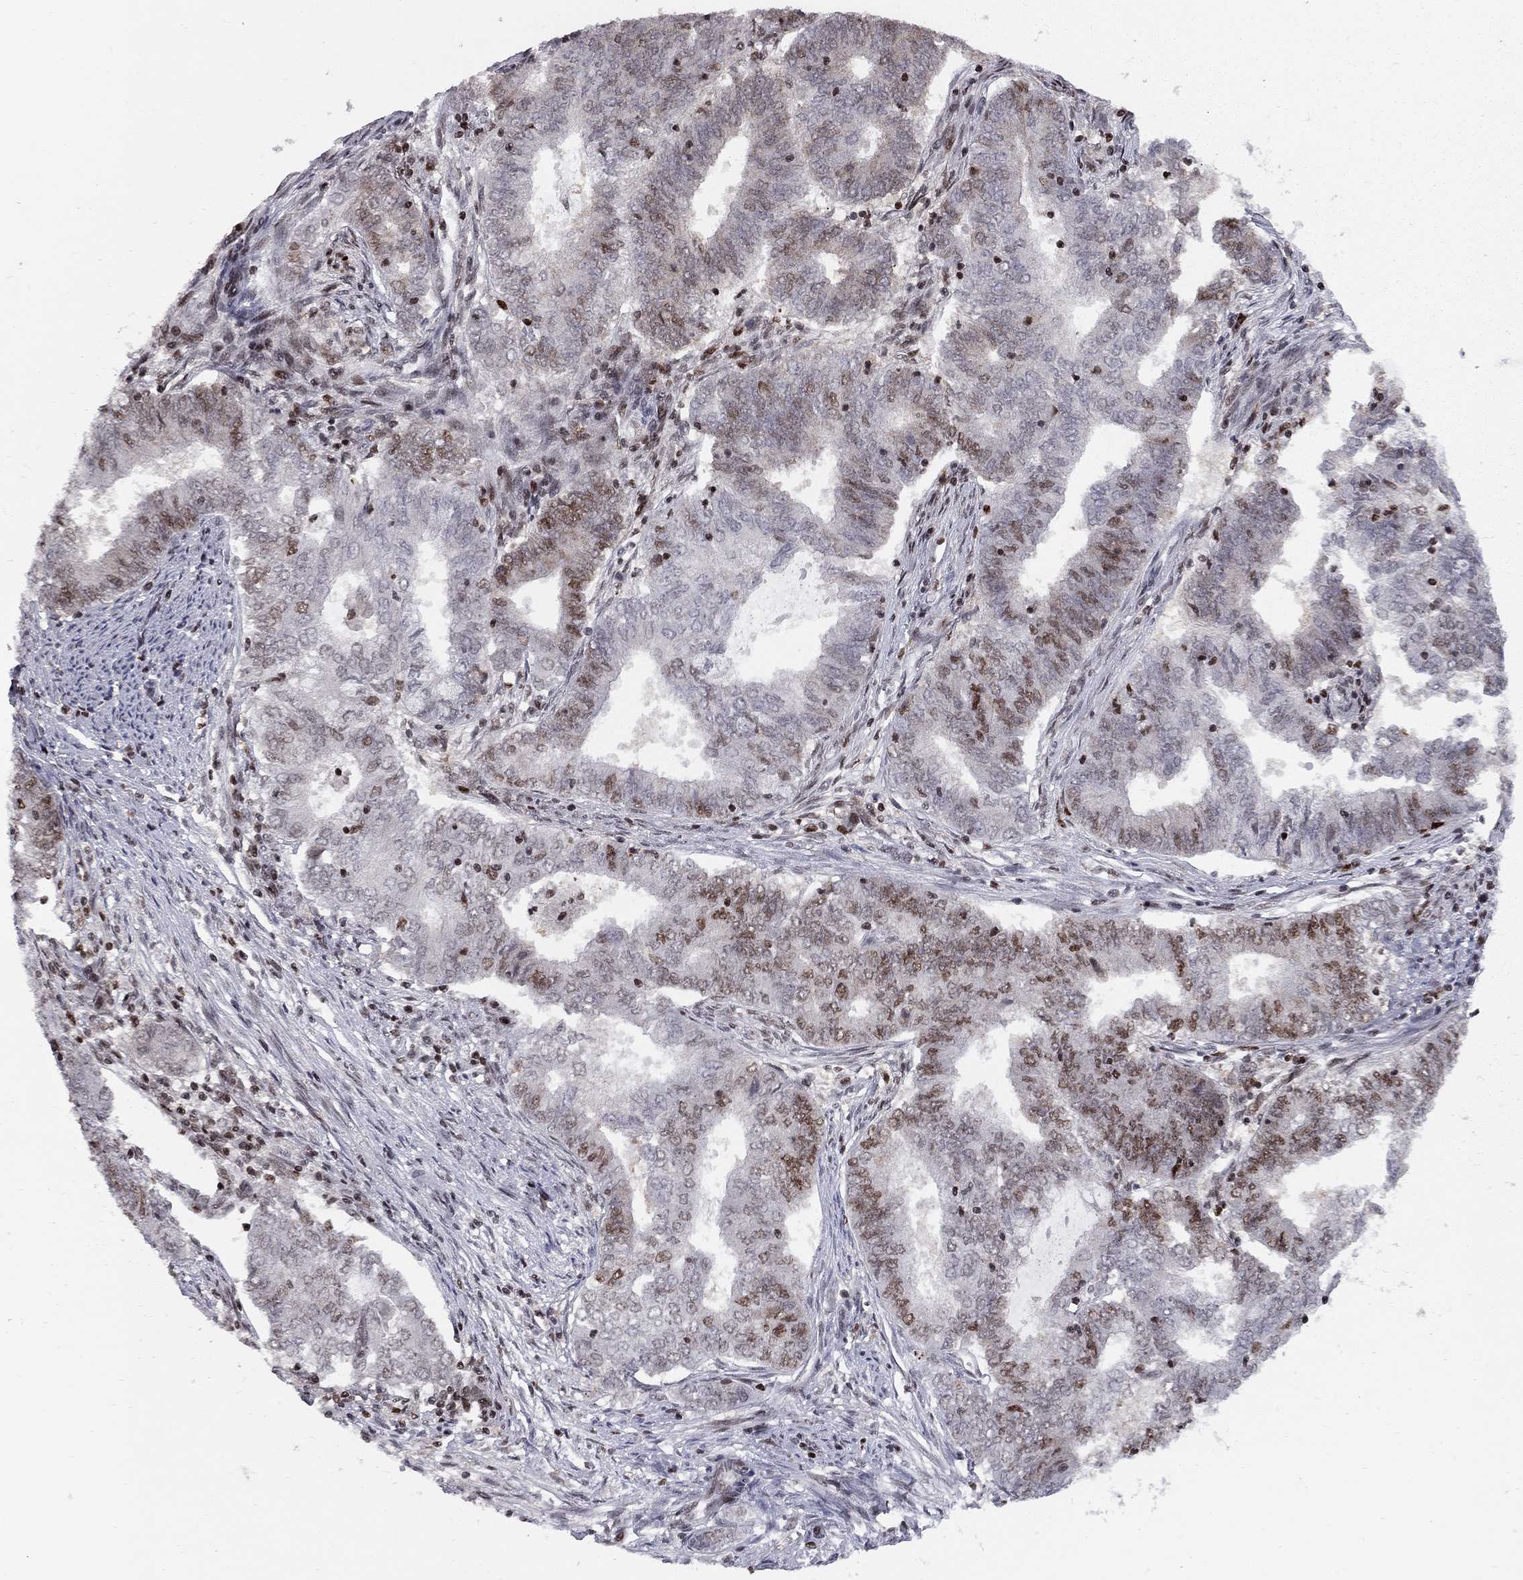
{"staining": {"intensity": "moderate", "quantity": "<25%", "location": "cytoplasmic/membranous"}, "tissue": "endometrial cancer", "cell_type": "Tumor cells", "image_type": "cancer", "snomed": [{"axis": "morphology", "description": "Adenocarcinoma, NOS"}, {"axis": "topography", "description": "Endometrium"}], "caption": "Immunohistochemical staining of adenocarcinoma (endometrial) reveals moderate cytoplasmic/membranous protein staining in about <25% of tumor cells.", "gene": "RNASEH2C", "patient": {"sex": "female", "age": 62}}